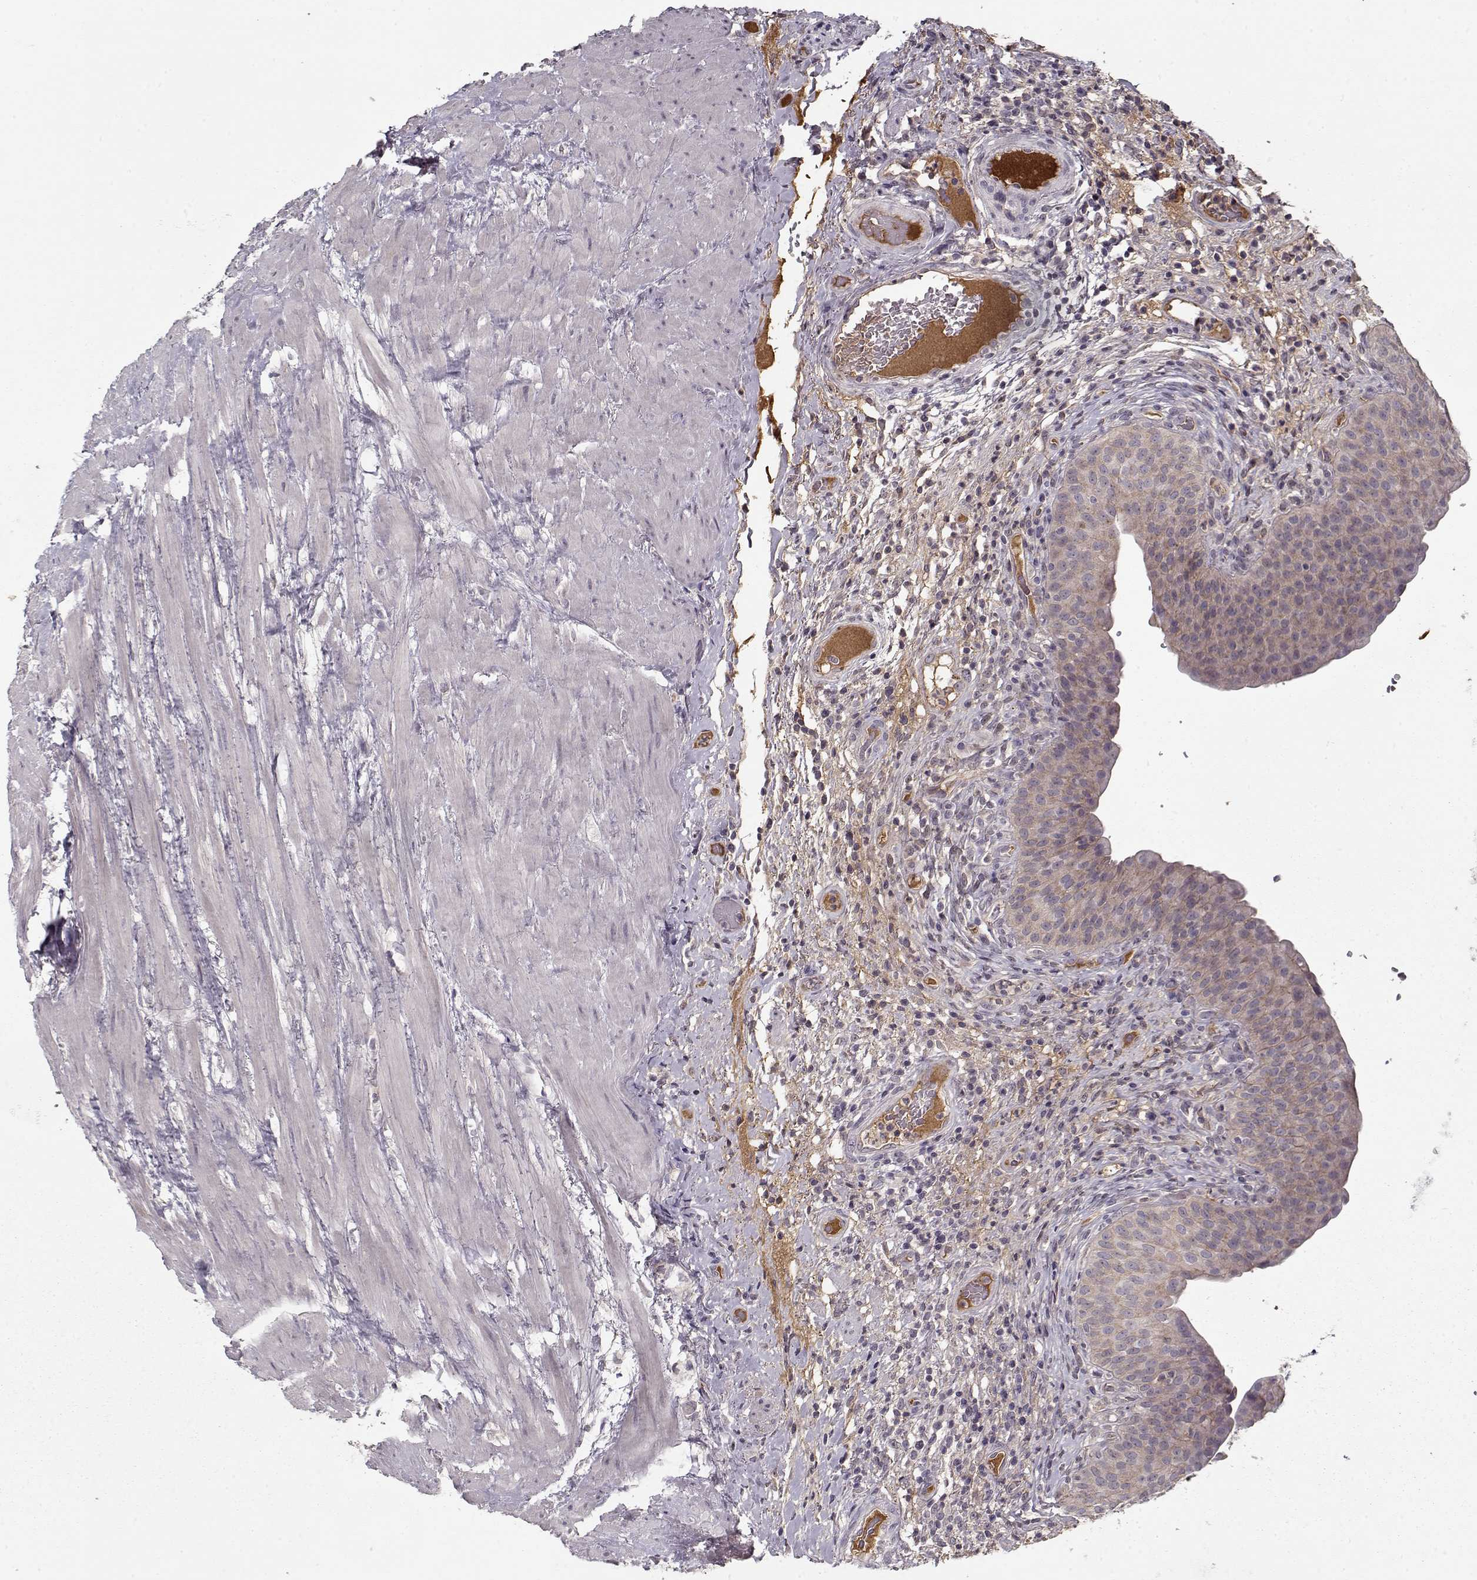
{"staining": {"intensity": "weak", "quantity": "25%-75%", "location": "cytoplasmic/membranous"}, "tissue": "urinary bladder", "cell_type": "Urothelial cells", "image_type": "normal", "snomed": [{"axis": "morphology", "description": "Normal tissue, NOS"}, {"axis": "topography", "description": "Urinary bladder"}], "caption": "Immunohistochemistry (IHC) staining of unremarkable urinary bladder, which displays low levels of weak cytoplasmic/membranous expression in approximately 25%-75% of urothelial cells indicating weak cytoplasmic/membranous protein expression. The staining was performed using DAB (brown) for protein detection and nuclei were counterstained in hematoxylin (blue).", "gene": "AFM", "patient": {"sex": "male", "age": 66}}